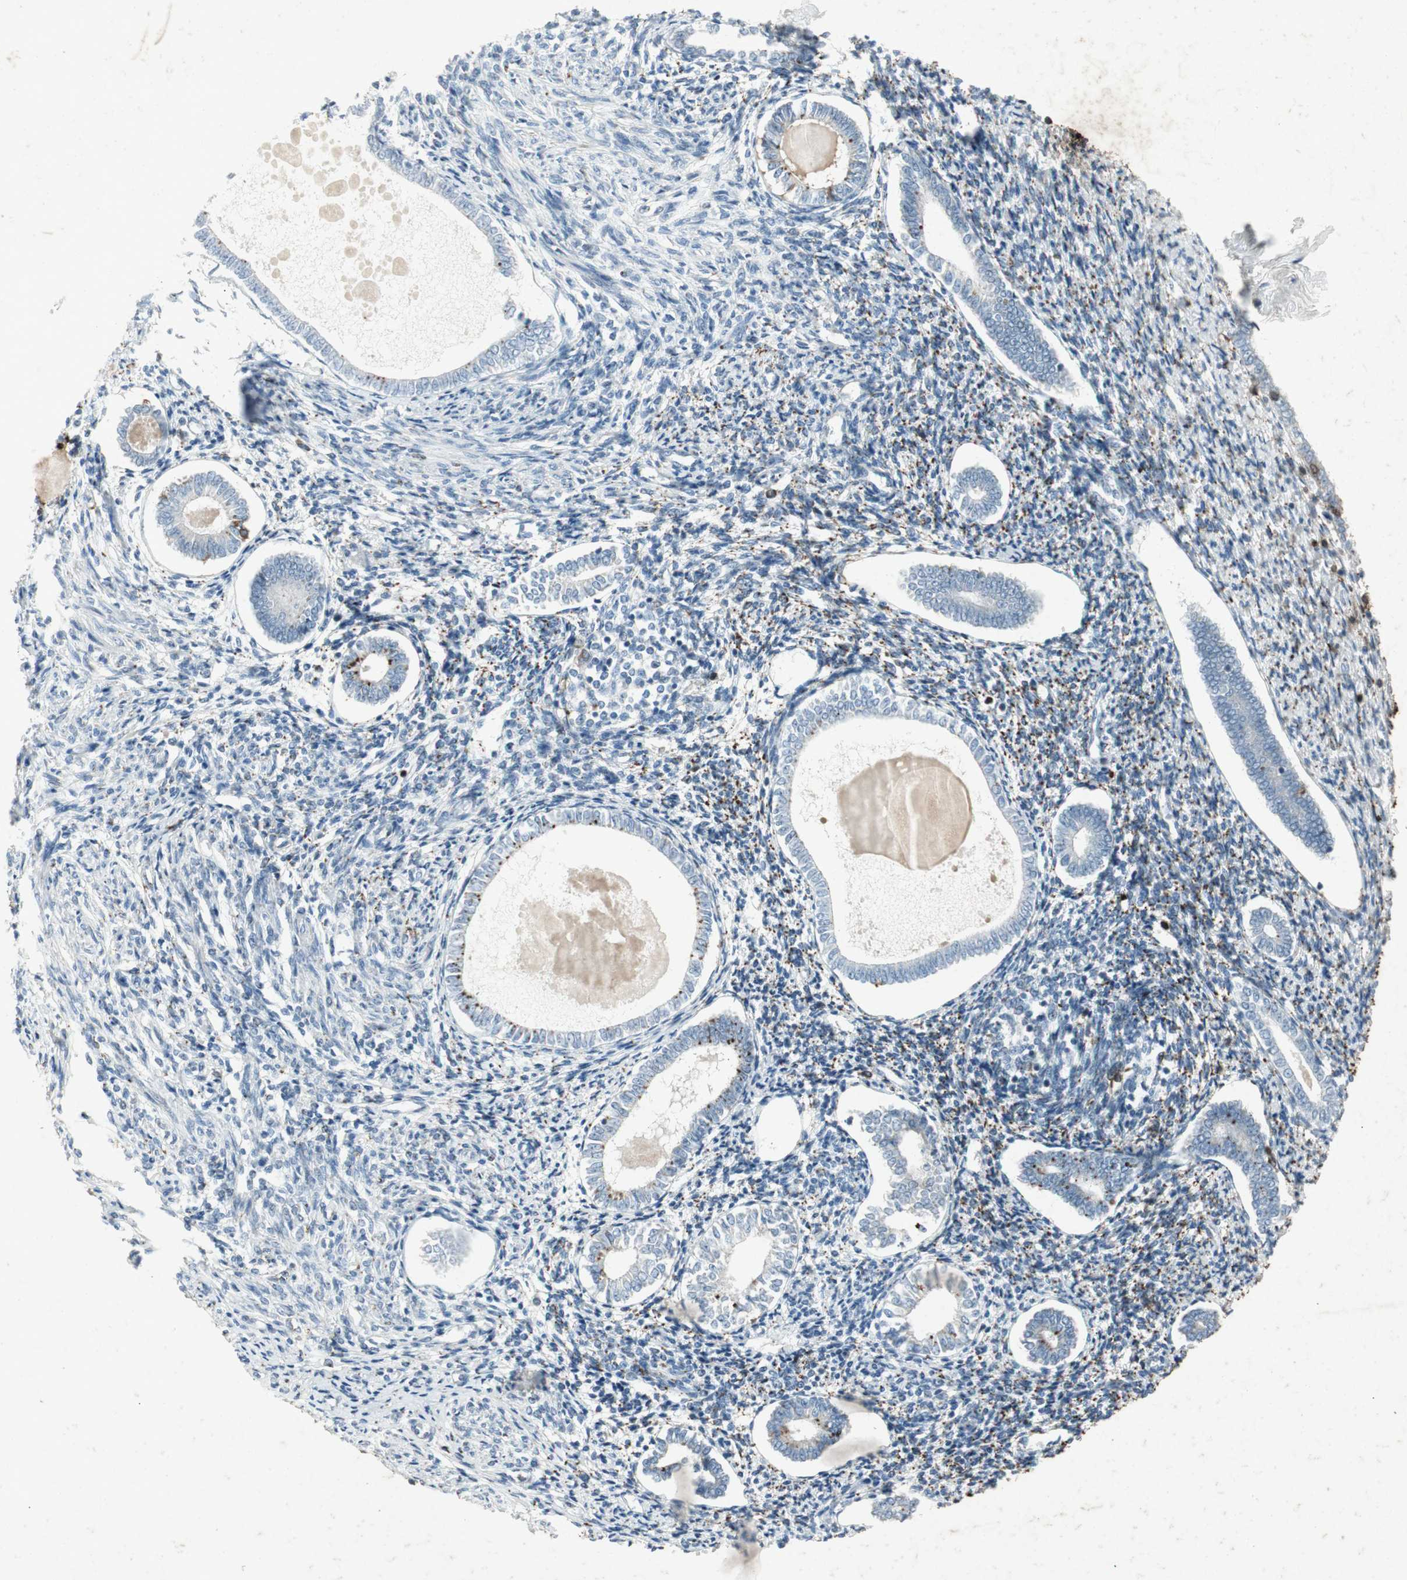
{"staining": {"intensity": "moderate", "quantity": "<25%", "location": "cytoplasmic/membranous,nuclear"}, "tissue": "endometrium", "cell_type": "Cells in endometrial stroma", "image_type": "normal", "snomed": [{"axis": "morphology", "description": "Normal tissue, NOS"}, {"axis": "topography", "description": "Endometrium"}], "caption": "The photomicrograph displays staining of benign endometrium, revealing moderate cytoplasmic/membranous,nuclear protein expression (brown color) within cells in endometrial stroma.", "gene": "TYROBP", "patient": {"sex": "female", "age": 71}}